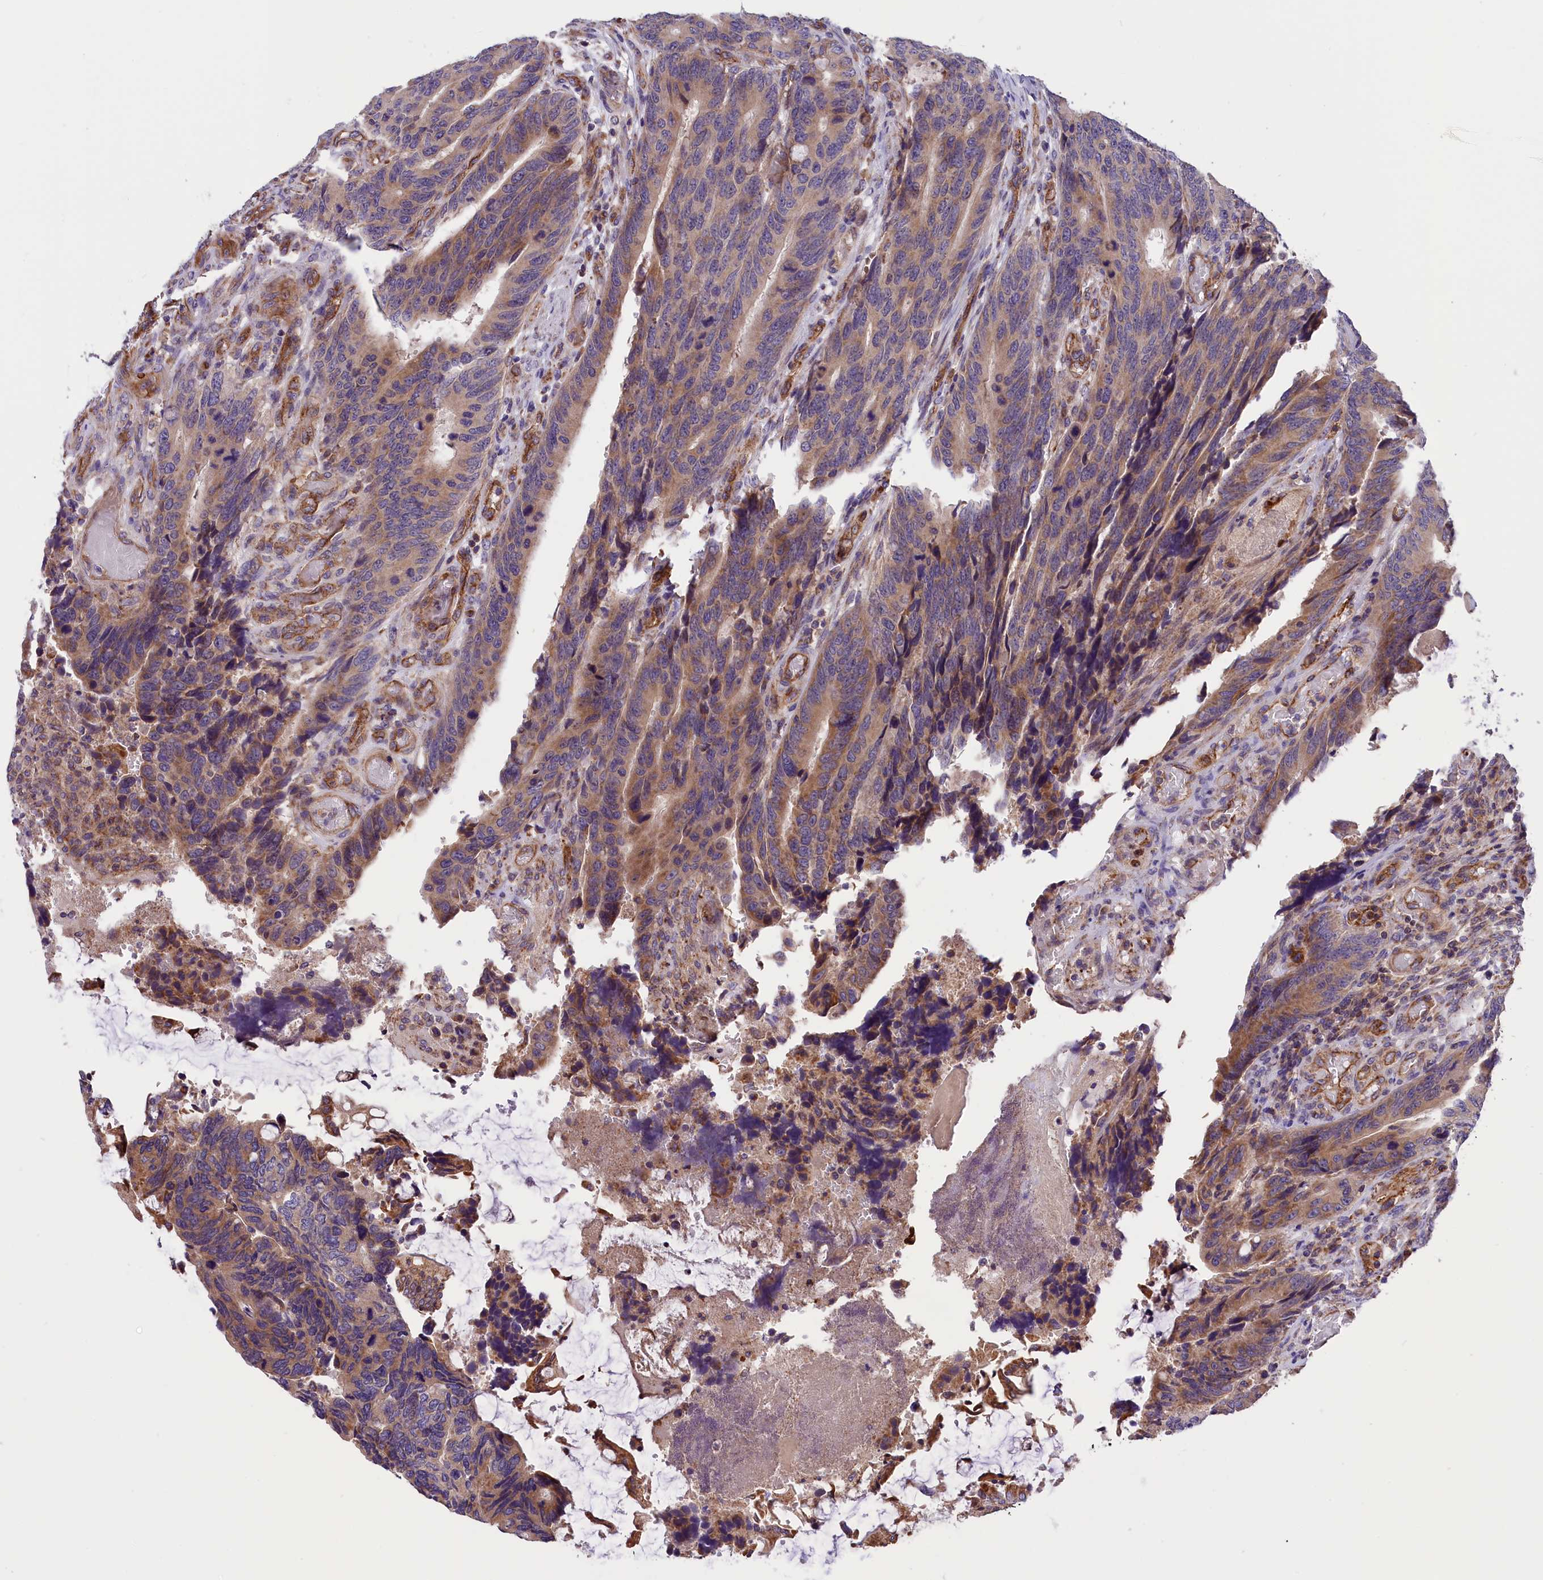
{"staining": {"intensity": "moderate", "quantity": "<25%", "location": "cytoplasmic/membranous"}, "tissue": "colorectal cancer", "cell_type": "Tumor cells", "image_type": "cancer", "snomed": [{"axis": "morphology", "description": "Adenocarcinoma, NOS"}, {"axis": "topography", "description": "Colon"}], "caption": "Human colorectal adenocarcinoma stained with a brown dye demonstrates moderate cytoplasmic/membranous positive expression in approximately <25% of tumor cells.", "gene": "DNAJB9", "patient": {"sex": "male", "age": 87}}